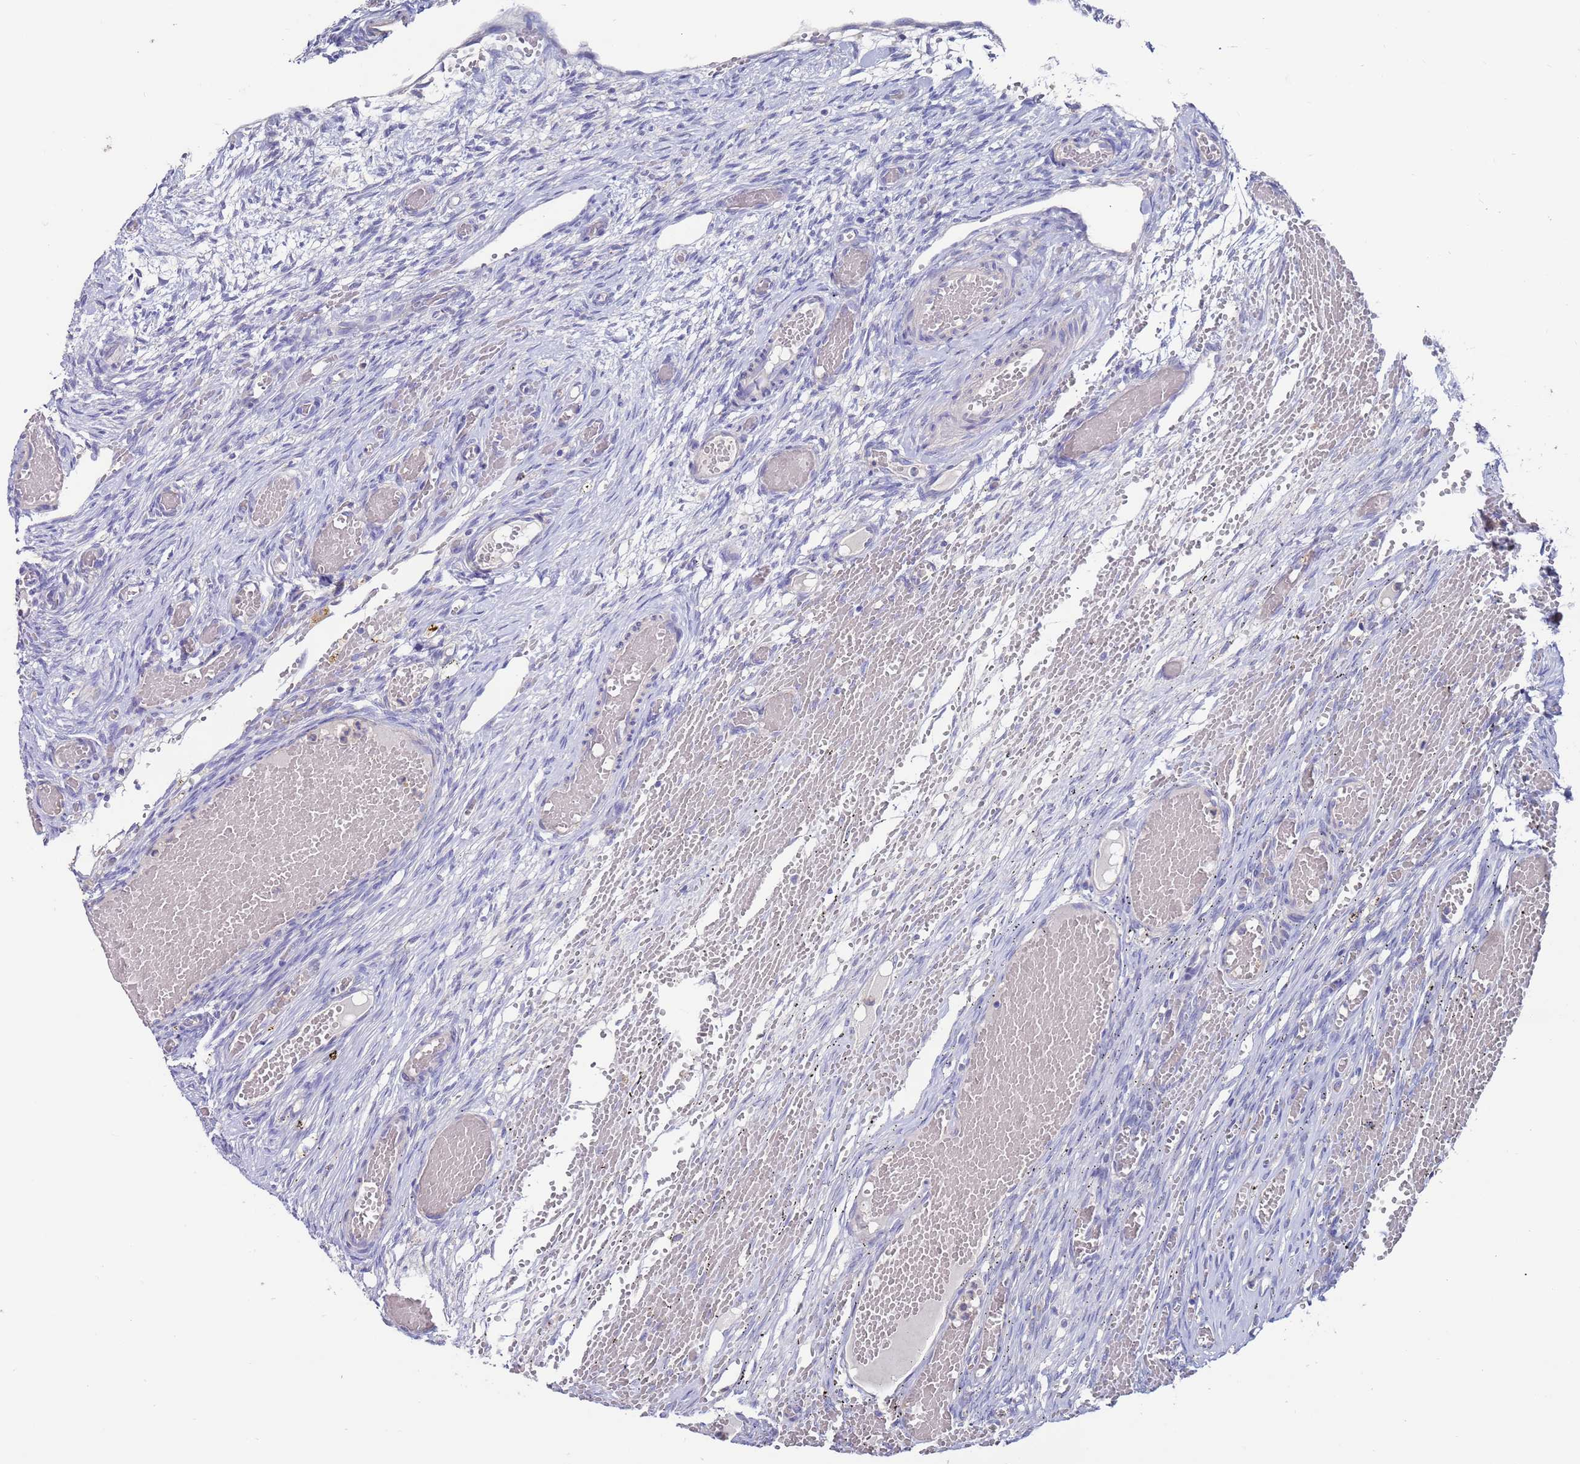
{"staining": {"intensity": "negative", "quantity": "none", "location": "none"}, "tissue": "ovary", "cell_type": "Ovarian stroma cells", "image_type": "normal", "snomed": [{"axis": "morphology", "description": "Adenocarcinoma, NOS"}, {"axis": "topography", "description": "Endometrium"}], "caption": "Immunohistochemistry (IHC) micrograph of normal ovary: human ovary stained with DAB reveals no significant protein positivity in ovarian stroma cells. (DAB (3,3'-diaminobenzidine) immunohistochemistry (IHC) visualized using brightfield microscopy, high magnification).", "gene": "KRTCAP3", "patient": {"sex": "female", "age": 32}}